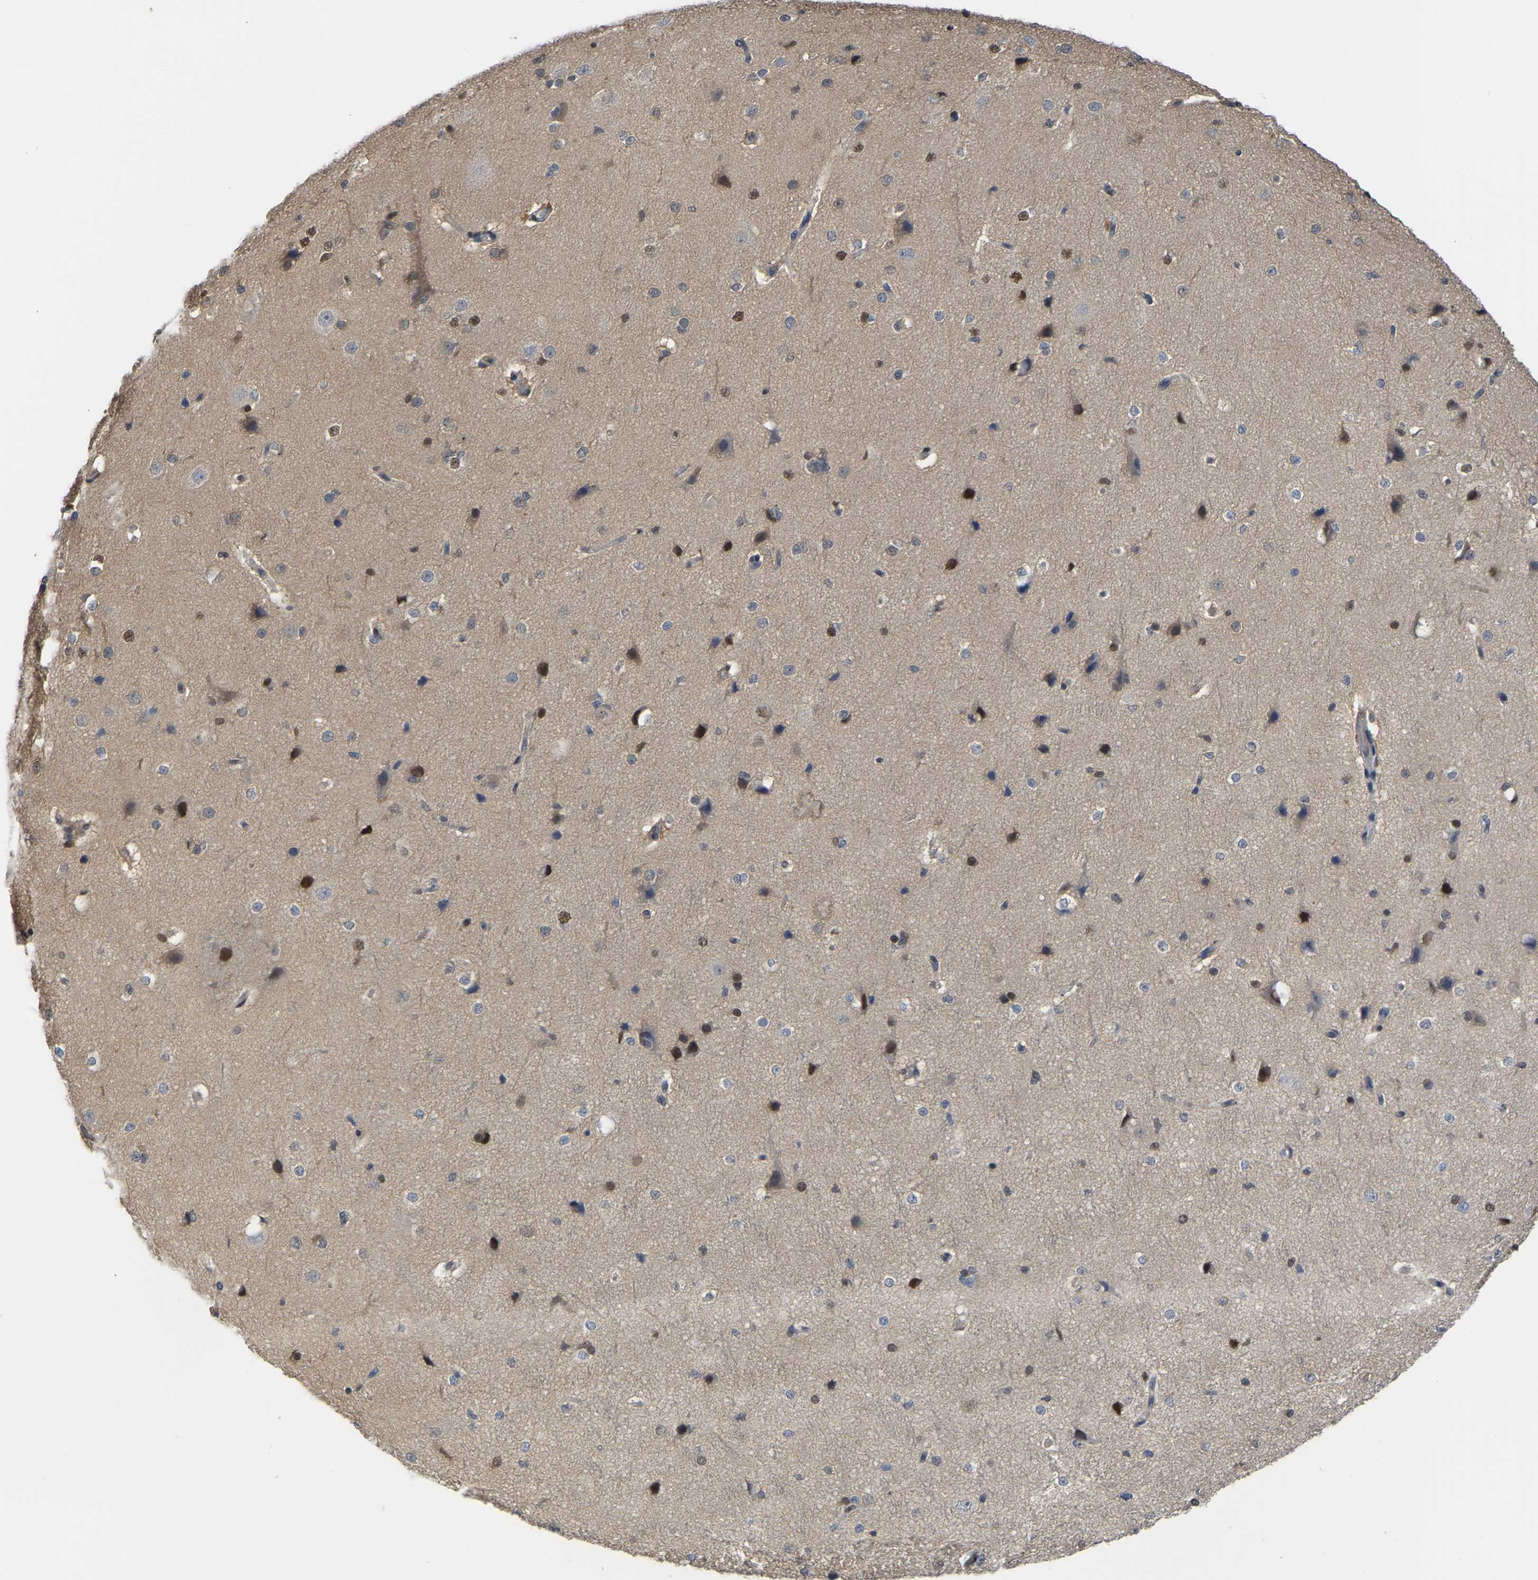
{"staining": {"intensity": "negative", "quantity": "none", "location": "none"}, "tissue": "cerebral cortex", "cell_type": "Endothelial cells", "image_type": "normal", "snomed": [{"axis": "morphology", "description": "Normal tissue, NOS"}, {"axis": "morphology", "description": "Developmental malformation"}, {"axis": "topography", "description": "Cerebral cortex"}], "caption": "IHC micrograph of unremarkable human cerebral cortex stained for a protein (brown), which displays no positivity in endothelial cells. The staining was performed using DAB (3,3'-diaminobenzidine) to visualize the protein expression in brown, while the nuclei were stained in blue with hematoxylin (Magnification: 20x).", "gene": "KLRG2", "patient": {"sex": "female", "age": 30}}